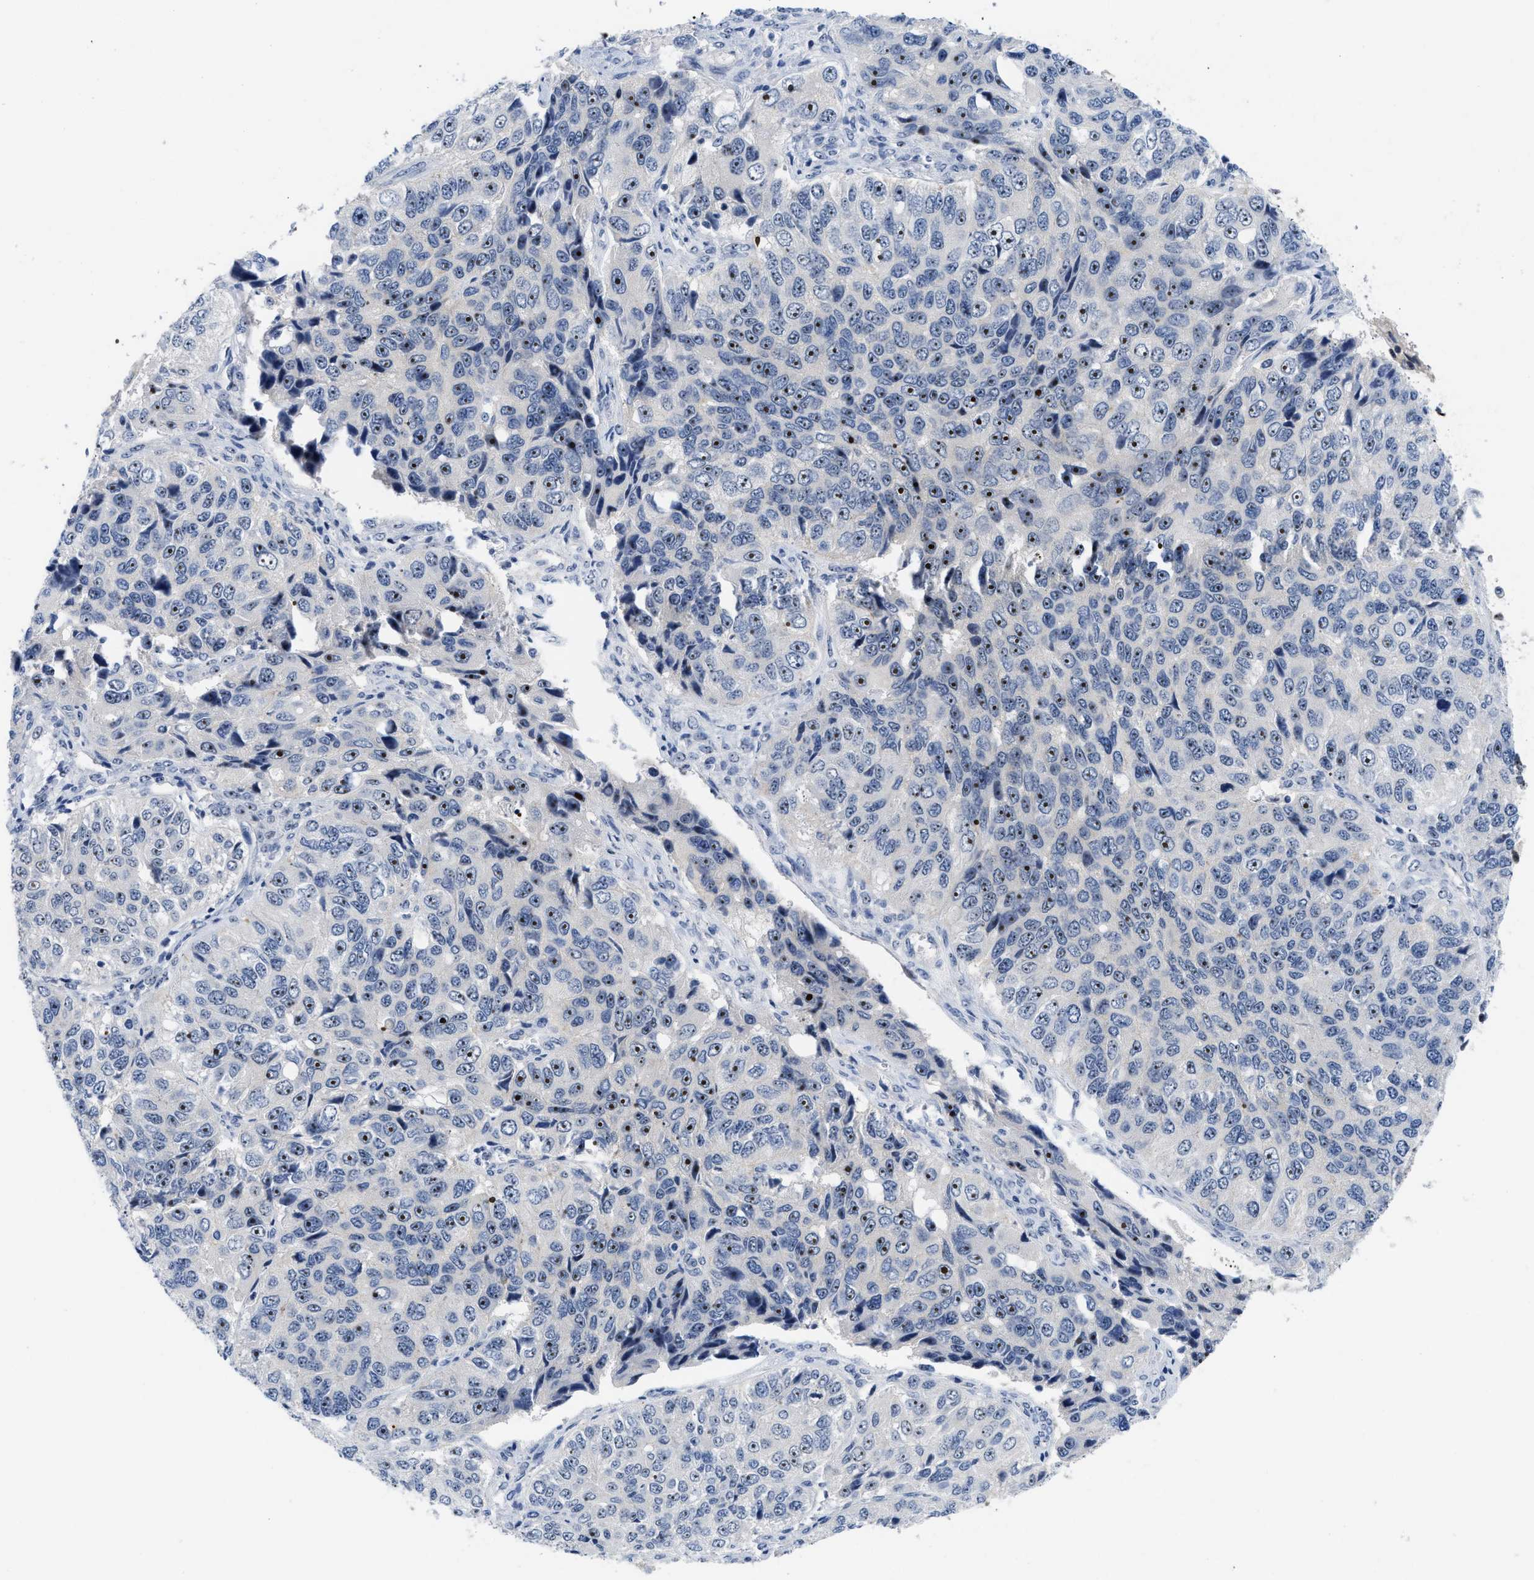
{"staining": {"intensity": "strong", "quantity": "25%-75%", "location": "nuclear"}, "tissue": "ovarian cancer", "cell_type": "Tumor cells", "image_type": "cancer", "snomed": [{"axis": "morphology", "description": "Carcinoma, endometroid"}, {"axis": "topography", "description": "Ovary"}], "caption": "High-magnification brightfield microscopy of ovarian cancer stained with DAB (3,3'-diaminobenzidine) (brown) and counterstained with hematoxylin (blue). tumor cells exhibit strong nuclear positivity is identified in approximately25%-75% of cells.", "gene": "NOP58", "patient": {"sex": "female", "age": 51}}